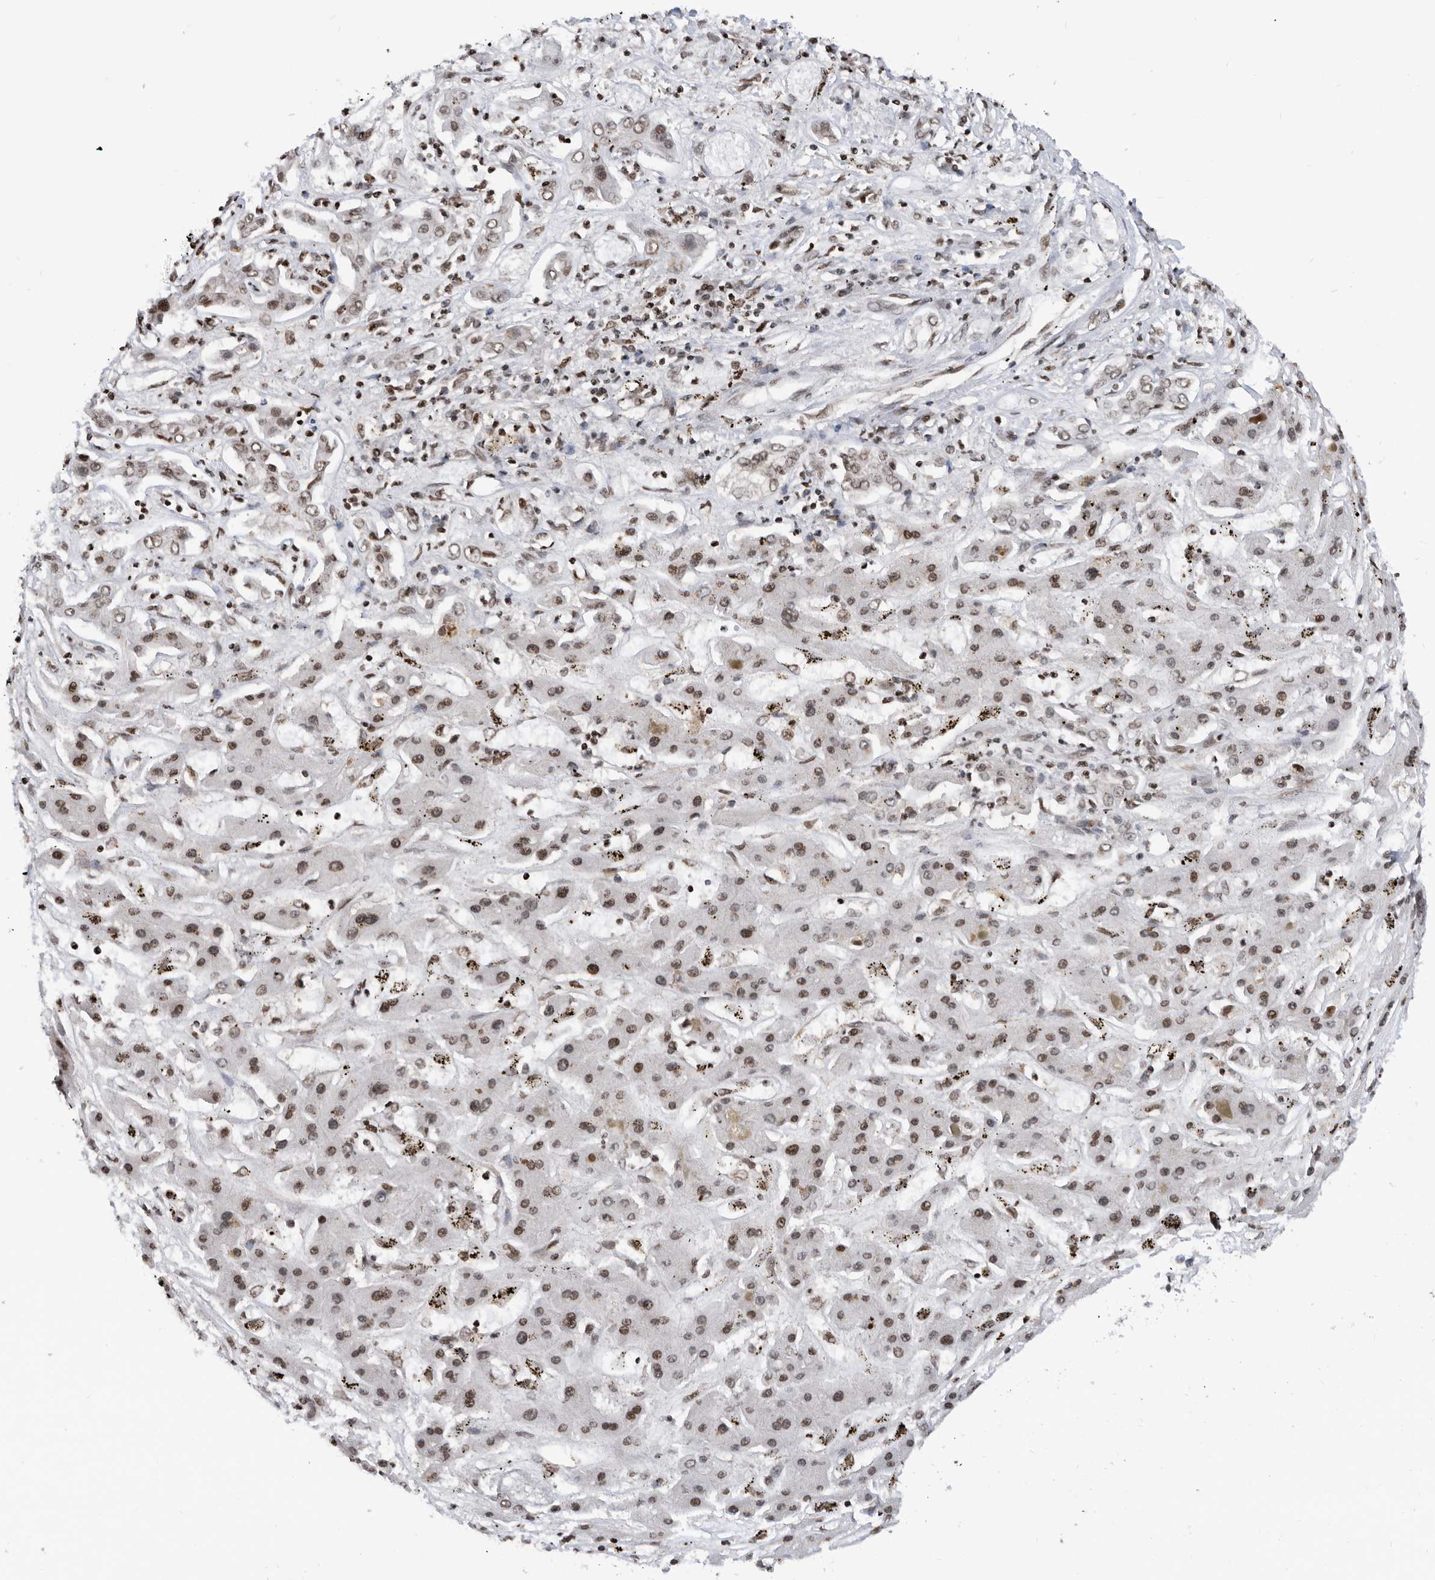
{"staining": {"intensity": "moderate", "quantity": ">75%", "location": "nuclear"}, "tissue": "liver cancer", "cell_type": "Tumor cells", "image_type": "cancer", "snomed": [{"axis": "morphology", "description": "Cholangiocarcinoma"}, {"axis": "topography", "description": "Liver"}], "caption": "IHC (DAB) staining of human liver cancer (cholangiocarcinoma) displays moderate nuclear protein staining in about >75% of tumor cells. (DAB IHC, brown staining for protein, blue staining for nuclei).", "gene": "SNRNP48", "patient": {"sex": "male", "age": 67}}